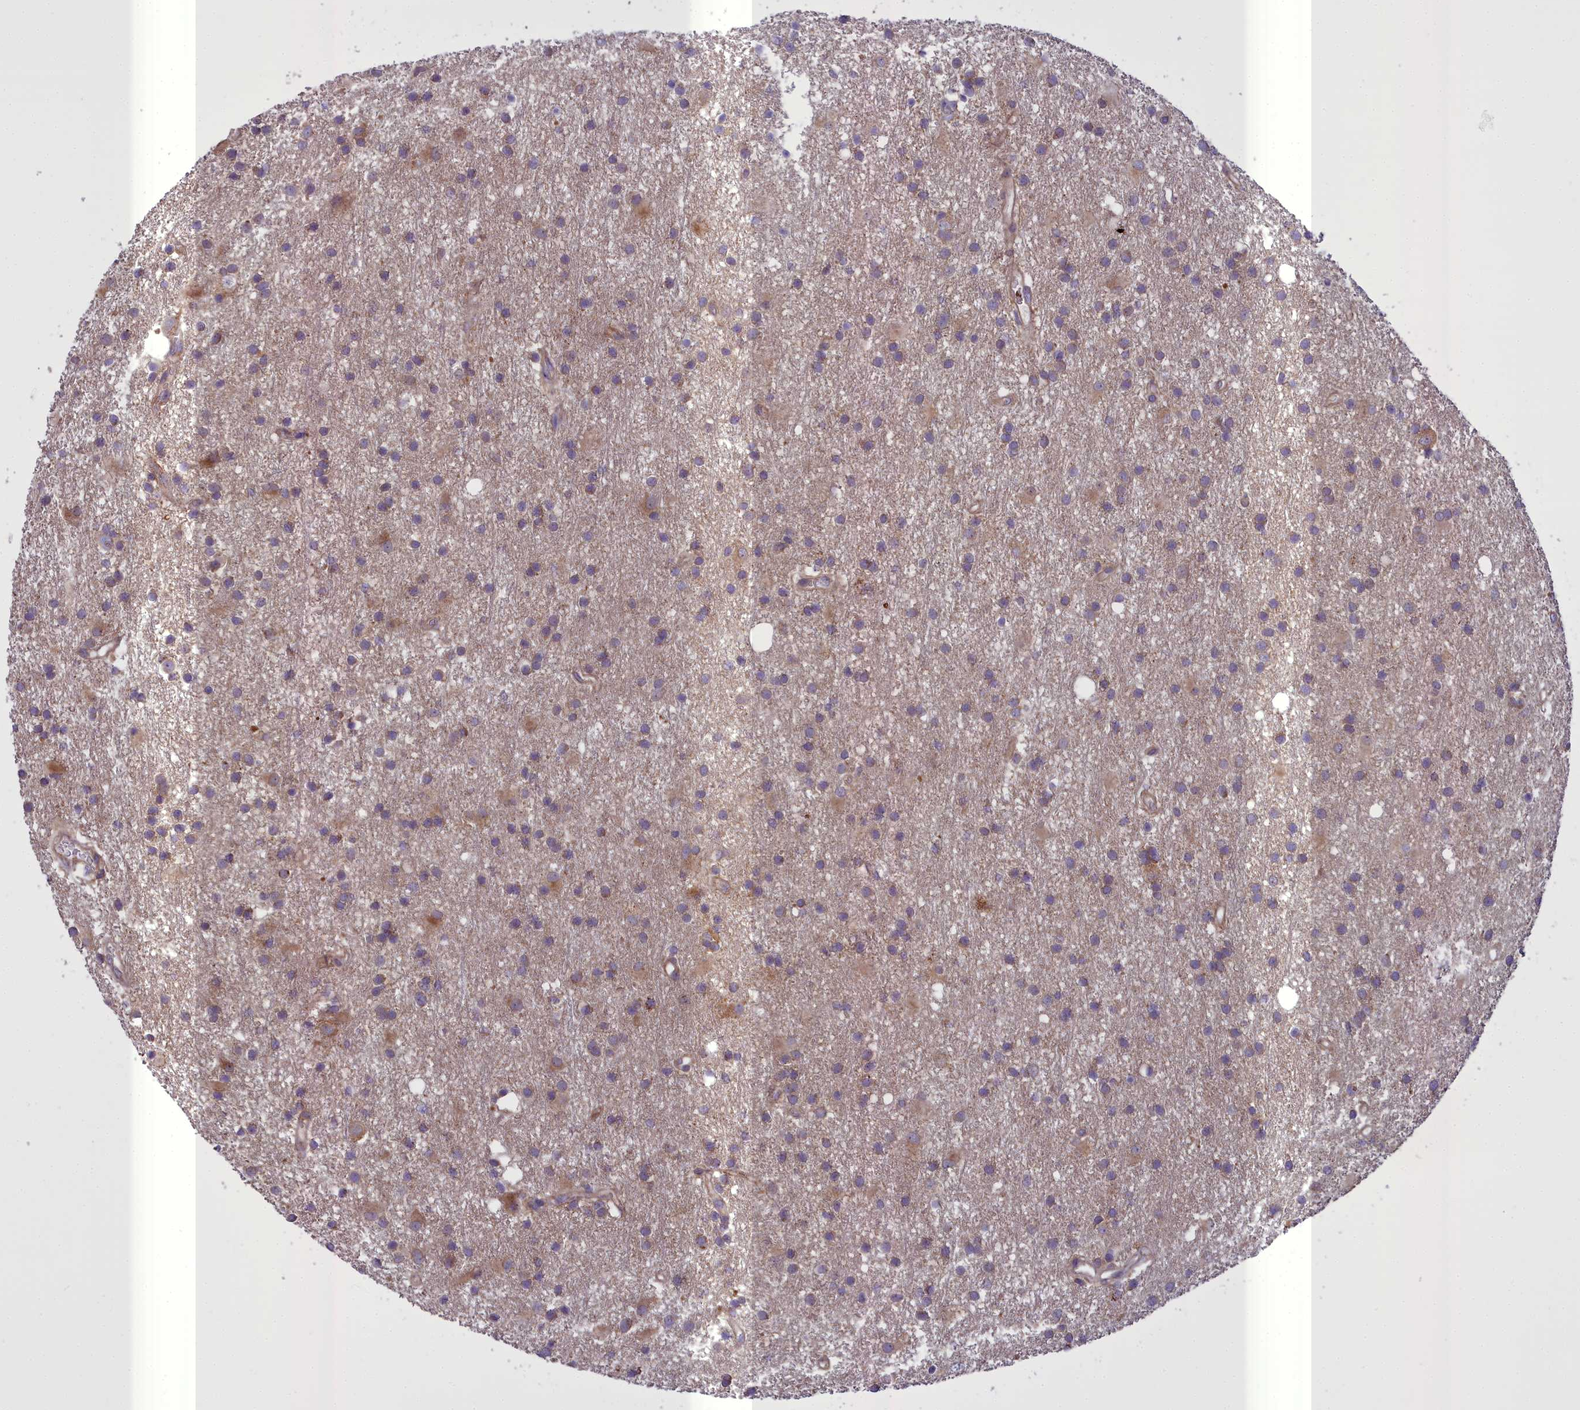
{"staining": {"intensity": "moderate", "quantity": "<25%", "location": "cytoplasmic/membranous"}, "tissue": "glioma", "cell_type": "Tumor cells", "image_type": "cancer", "snomed": [{"axis": "morphology", "description": "Glioma, malignant, High grade"}, {"axis": "topography", "description": "Brain"}], "caption": "Protein staining by IHC reveals moderate cytoplasmic/membranous positivity in approximately <25% of tumor cells in malignant glioma (high-grade).", "gene": "TBC1D24", "patient": {"sex": "male", "age": 77}}